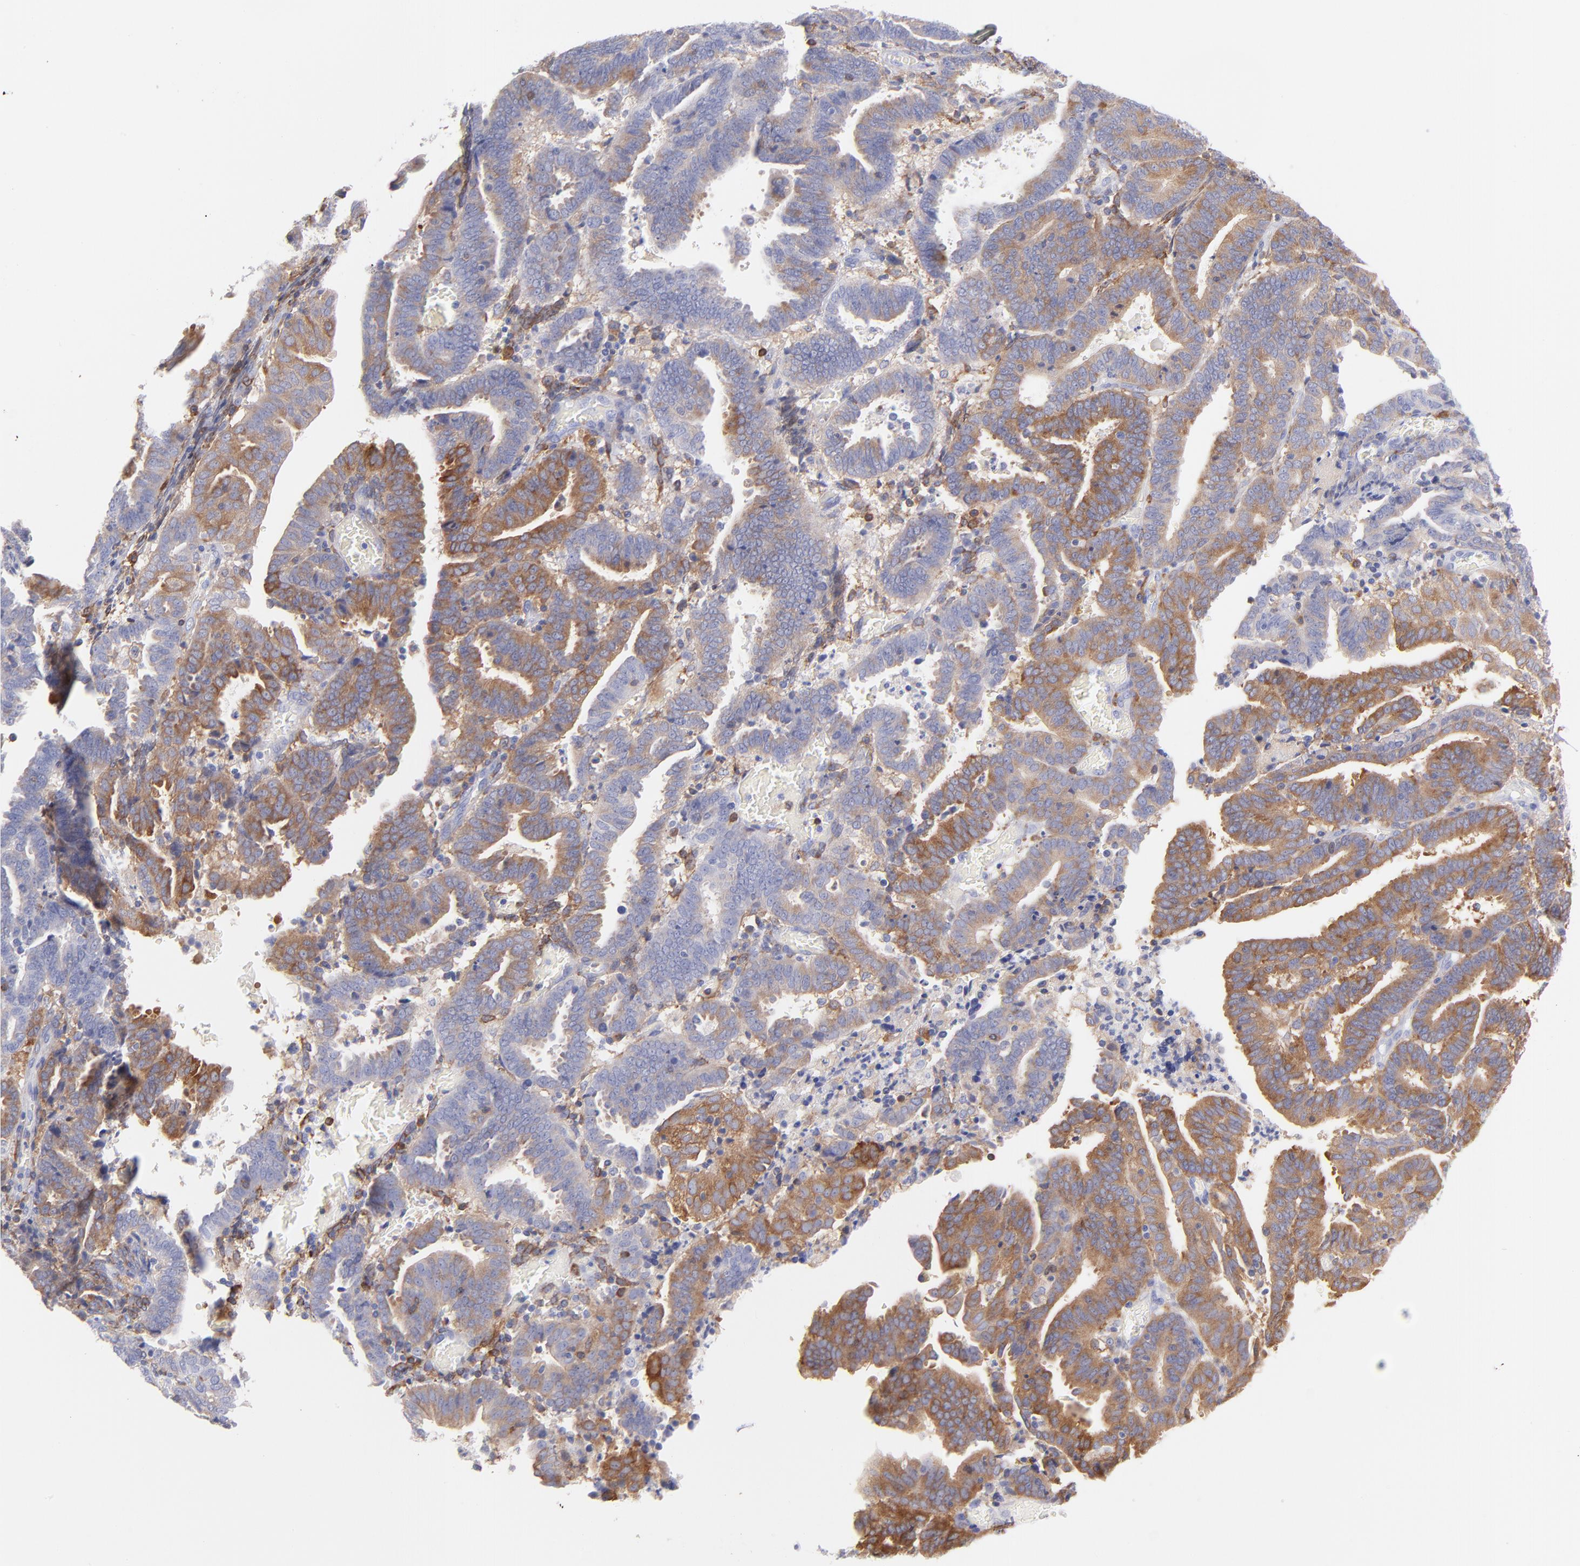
{"staining": {"intensity": "moderate", "quantity": ">75%", "location": "cytoplasmic/membranous"}, "tissue": "endometrial cancer", "cell_type": "Tumor cells", "image_type": "cancer", "snomed": [{"axis": "morphology", "description": "Adenocarcinoma, NOS"}, {"axis": "topography", "description": "Uterus"}], "caption": "Protein staining demonstrates moderate cytoplasmic/membranous staining in approximately >75% of tumor cells in endometrial adenocarcinoma.", "gene": "PRKCA", "patient": {"sex": "female", "age": 83}}